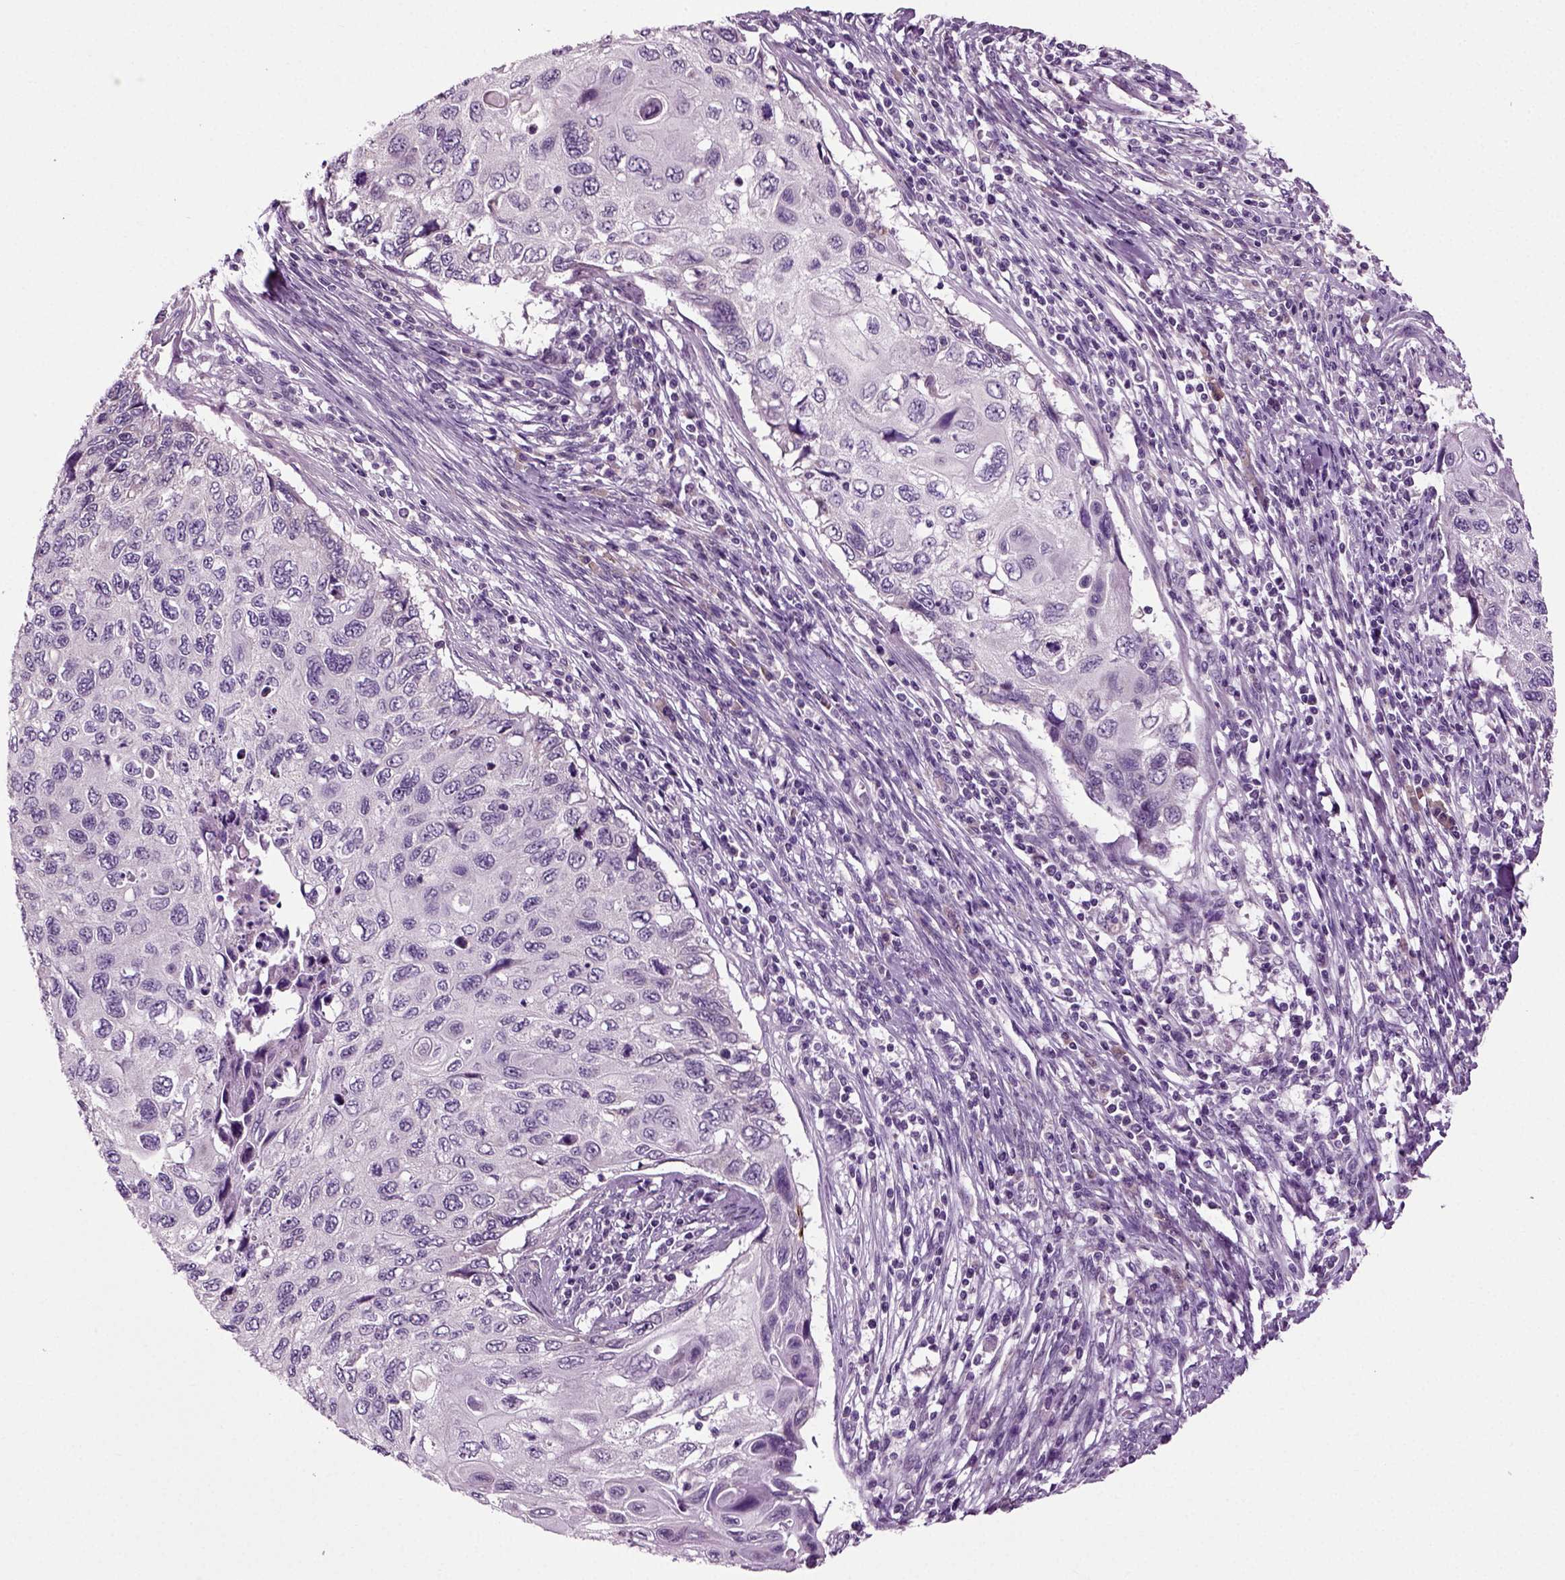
{"staining": {"intensity": "negative", "quantity": "none", "location": "none"}, "tissue": "cervical cancer", "cell_type": "Tumor cells", "image_type": "cancer", "snomed": [{"axis": "morphology", "description": "Squamous cell carcinoma, NOS"}, {"axis": "topography", "description": "Cervix"}], "caption": "Cervical cancer (squamous cell carcinoma) stained for a protein using immunohistochemistry (IHC) displays no positivity tumor cells.", "gene": "SPATA17", "patient": {"sex": "female", "age": 70}}